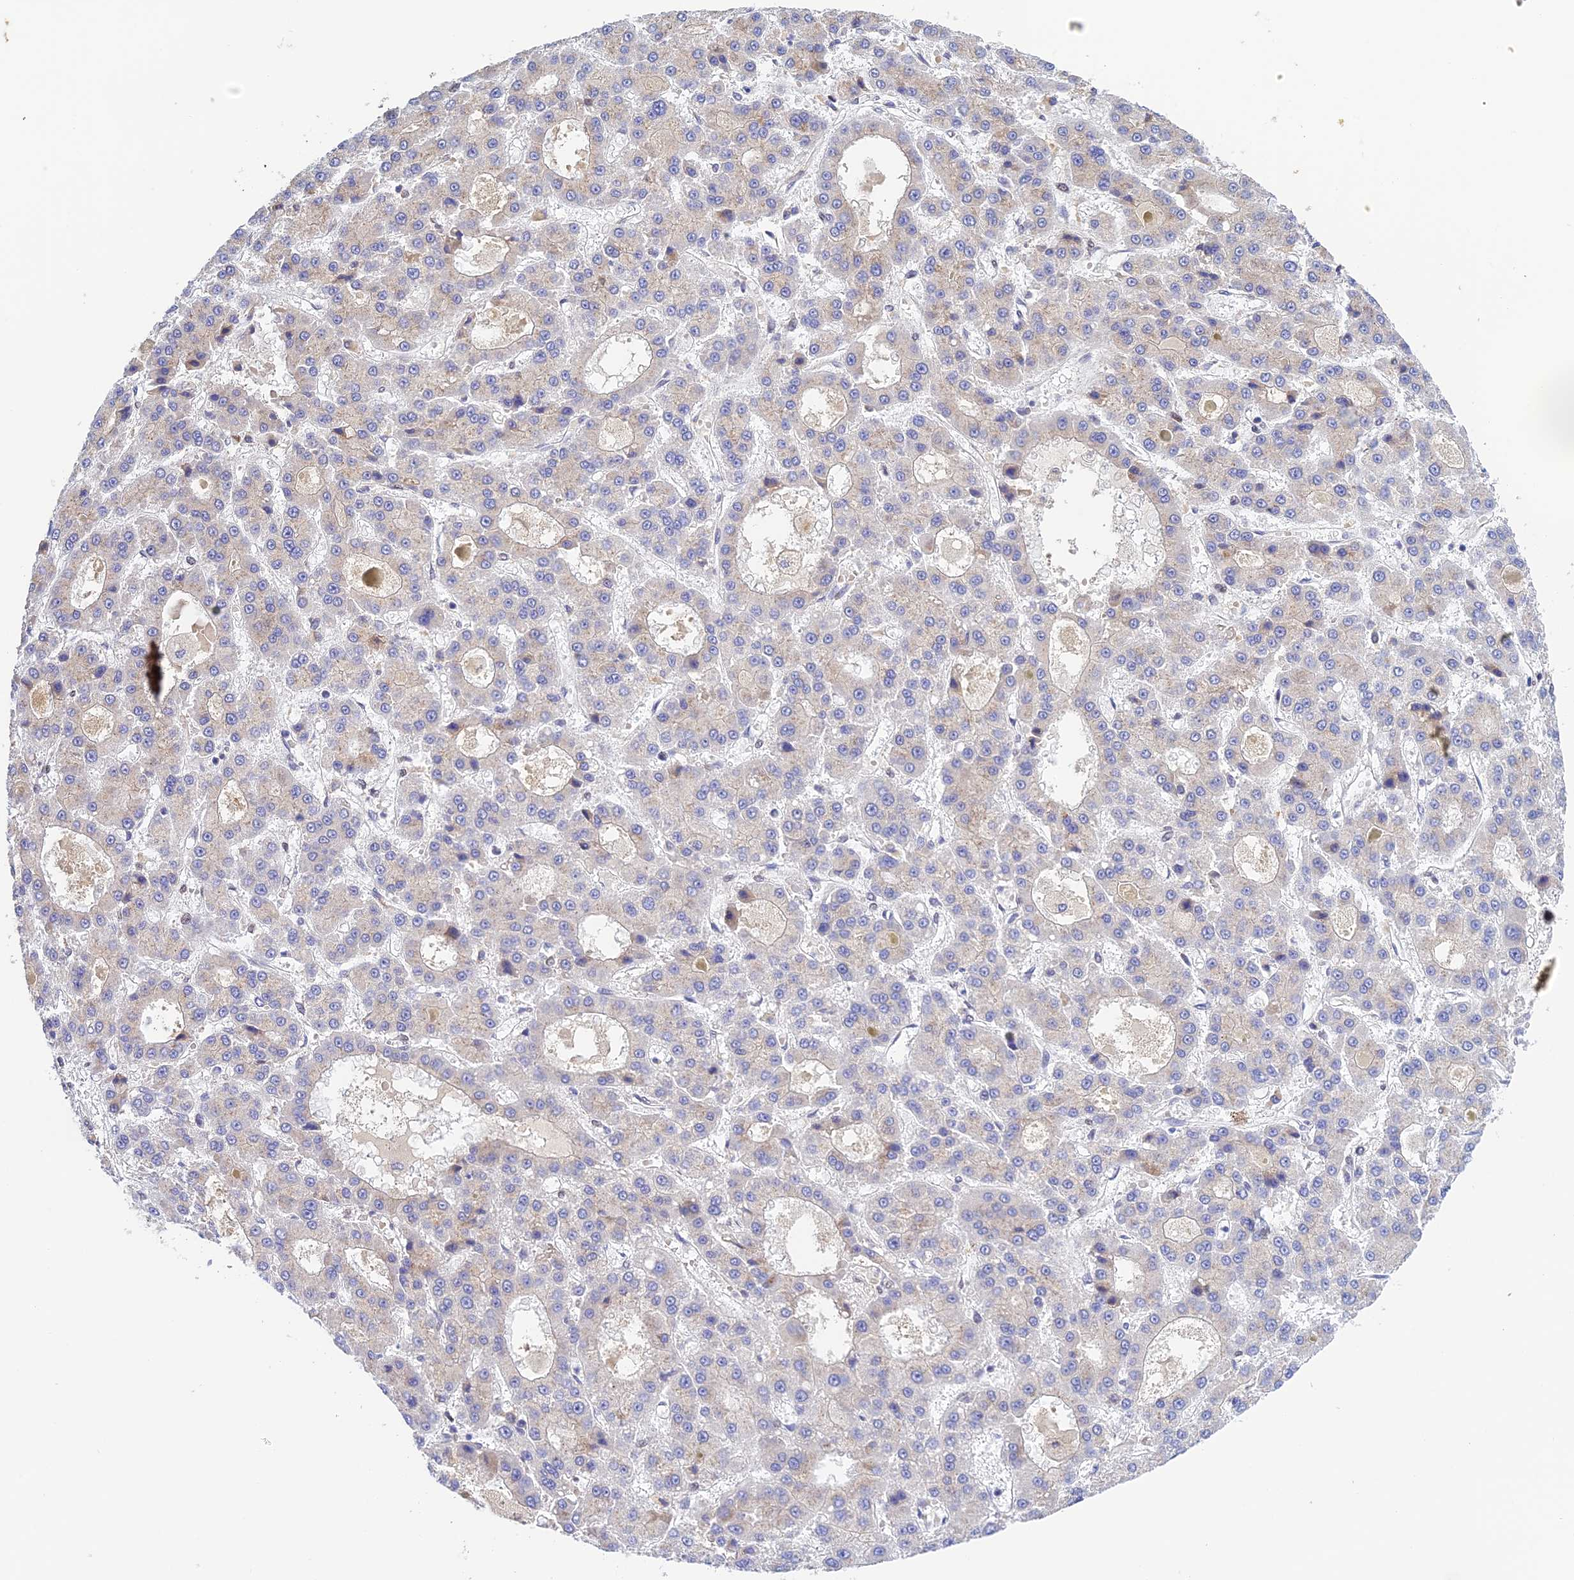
{"staining": {"intensity": "negative", "quantity": "none", "location": "none"}, "tissue": "liver cancer", "cell_type": "Tumor cells", "image_type": "cancer", "snomed": [{"axis": "morphology", "description": "Carcinoma, Hepatocellular, NOS"}, {"axis": "topography", "description": "Liver"}], "caption": "Immunohistochemical staining of liver cancer displays no significant expression in tumor cells.", "gene": "SNX17", "patient": {"sex": "male", "age": 70}}